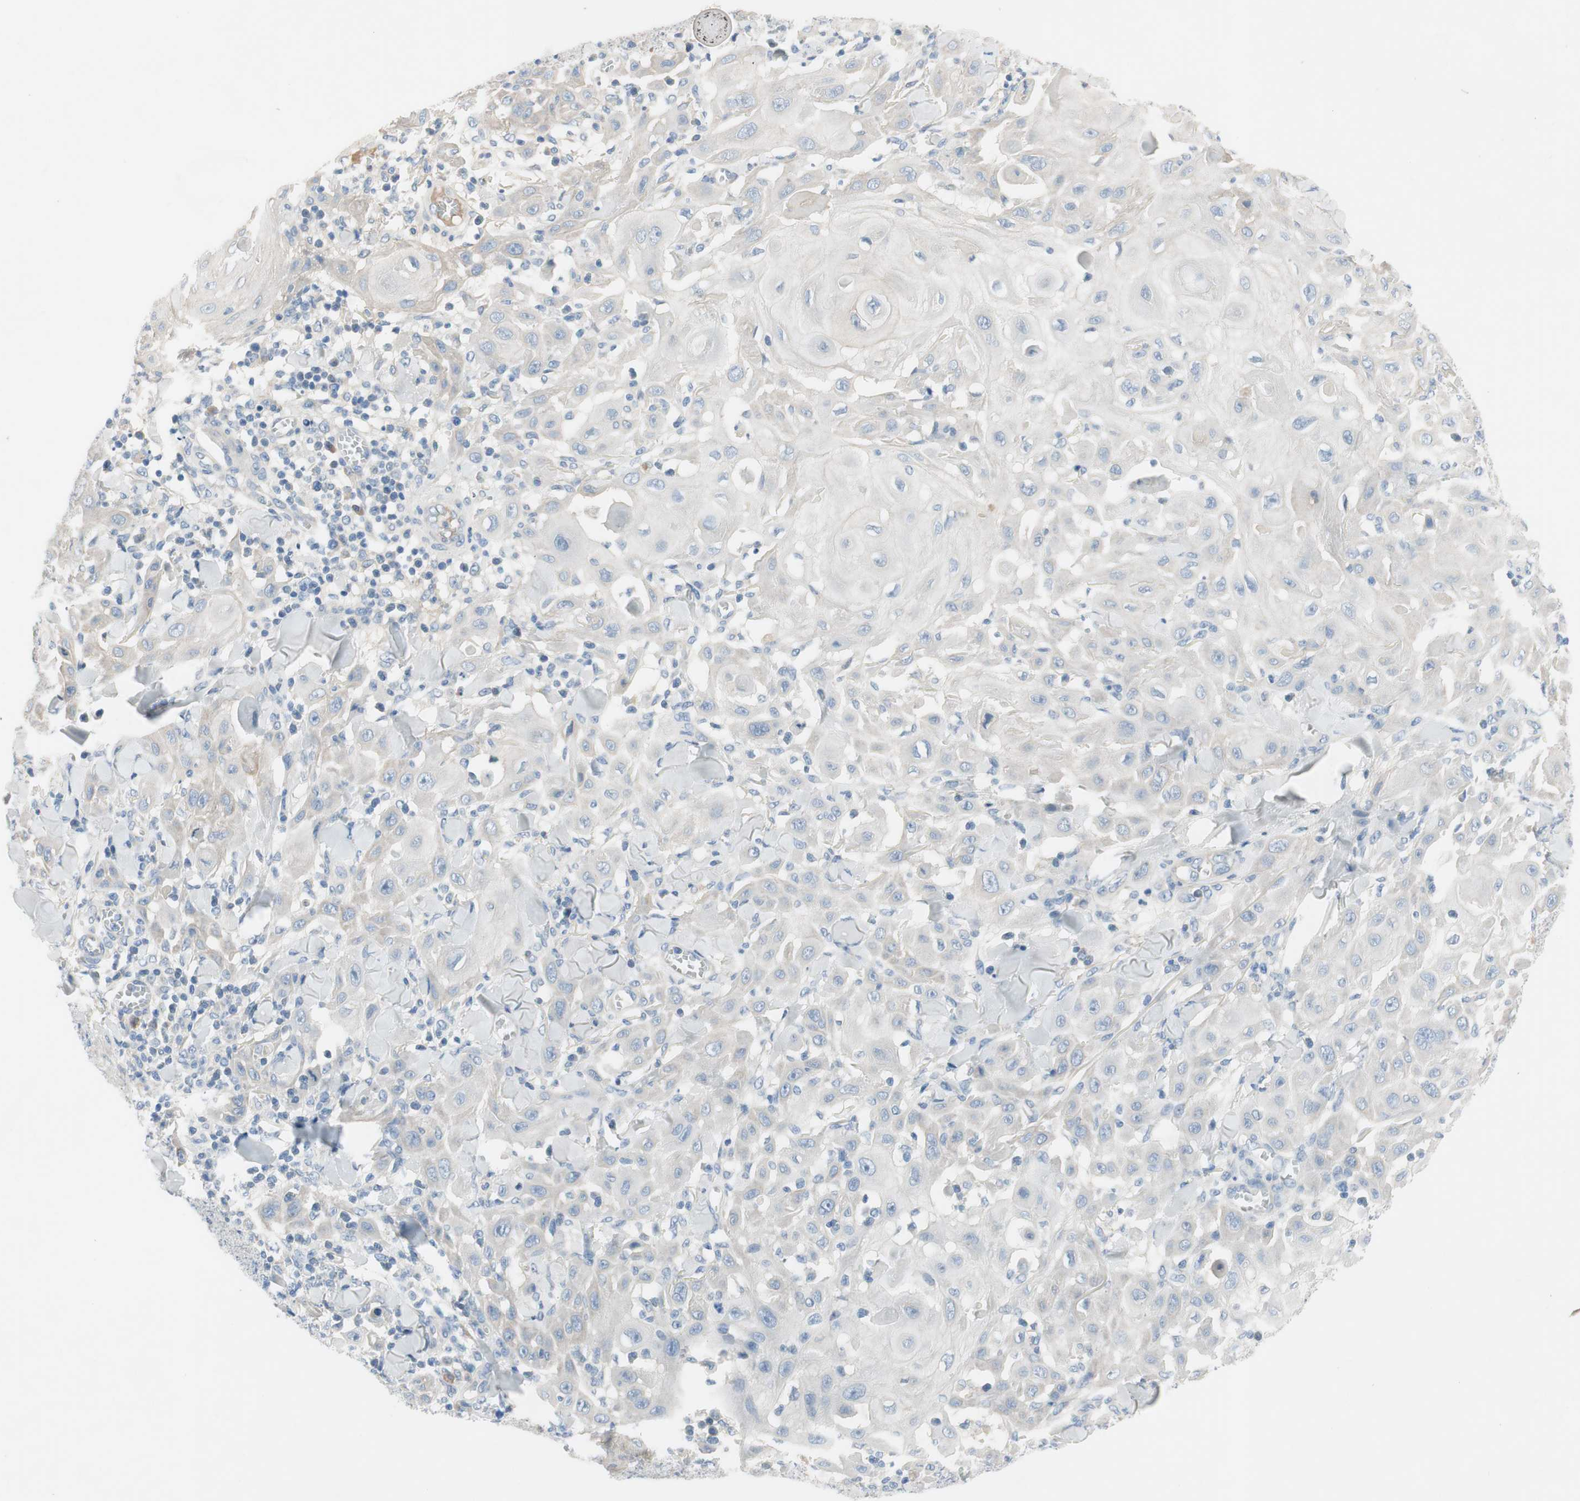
{"staining": {"intensity": "negative", "quantity": "none", "location": "none"}, "tissue": "skin cancer", "cell_type": "Tumor cells", "image_type": "cancer", "snomed": [{"axis": "morphology", "description": "Squamous cell carcinoma, NOS"}, {"axis": "topography", "description": "Skin"}], "caption": "Immunohistochemistry of skin squamous cell carcinoma reveals no staining in tumor cells. (DAB immunohistochemistry with hematoxylin counter stain).", "gene": "FDFT1", "patient": {"sex": "male", "age": 24}}